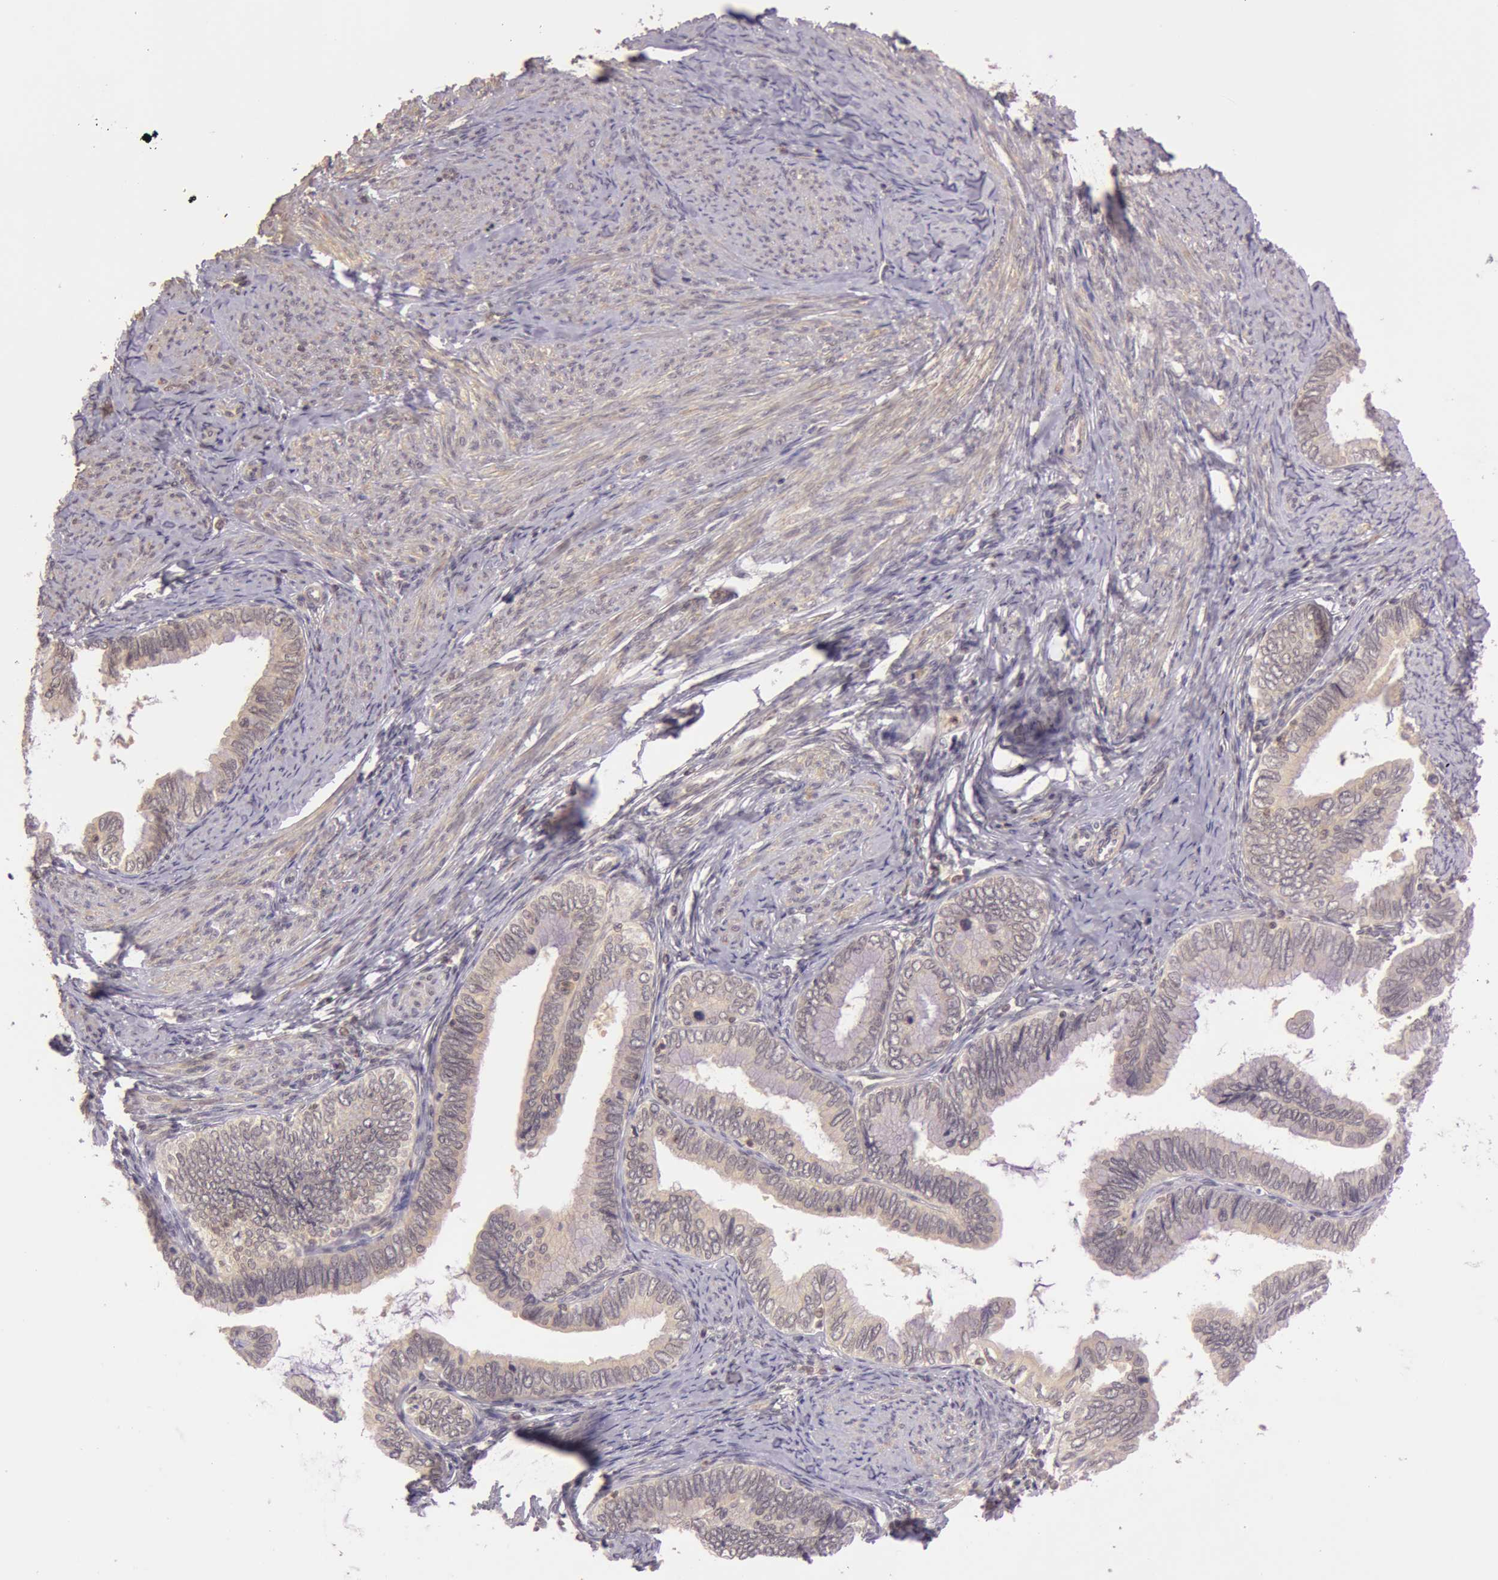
{"staining": {"intensity": "weak", "quantity": ">75%", "location": "cytoplasmic/membranous"}, "tissue": "cervical cancer", "cell_type": "Tumor cells", "image_type": "cancer", "snomed": [{"axis": "morphology", "description": "Adenocarcinoma, NOS"}, {"axis": "topography", "description": "Cervix"}], "caption": "IHC histopathology image of adenocarcinoma (cervical) stained for a protein (brown), which shows low levels of weak cytoplasmic/membranous expression in approximately >75% of tumor cells.", "gene": "ATG2B", "patient": {"sex": "female", "age": 49}}